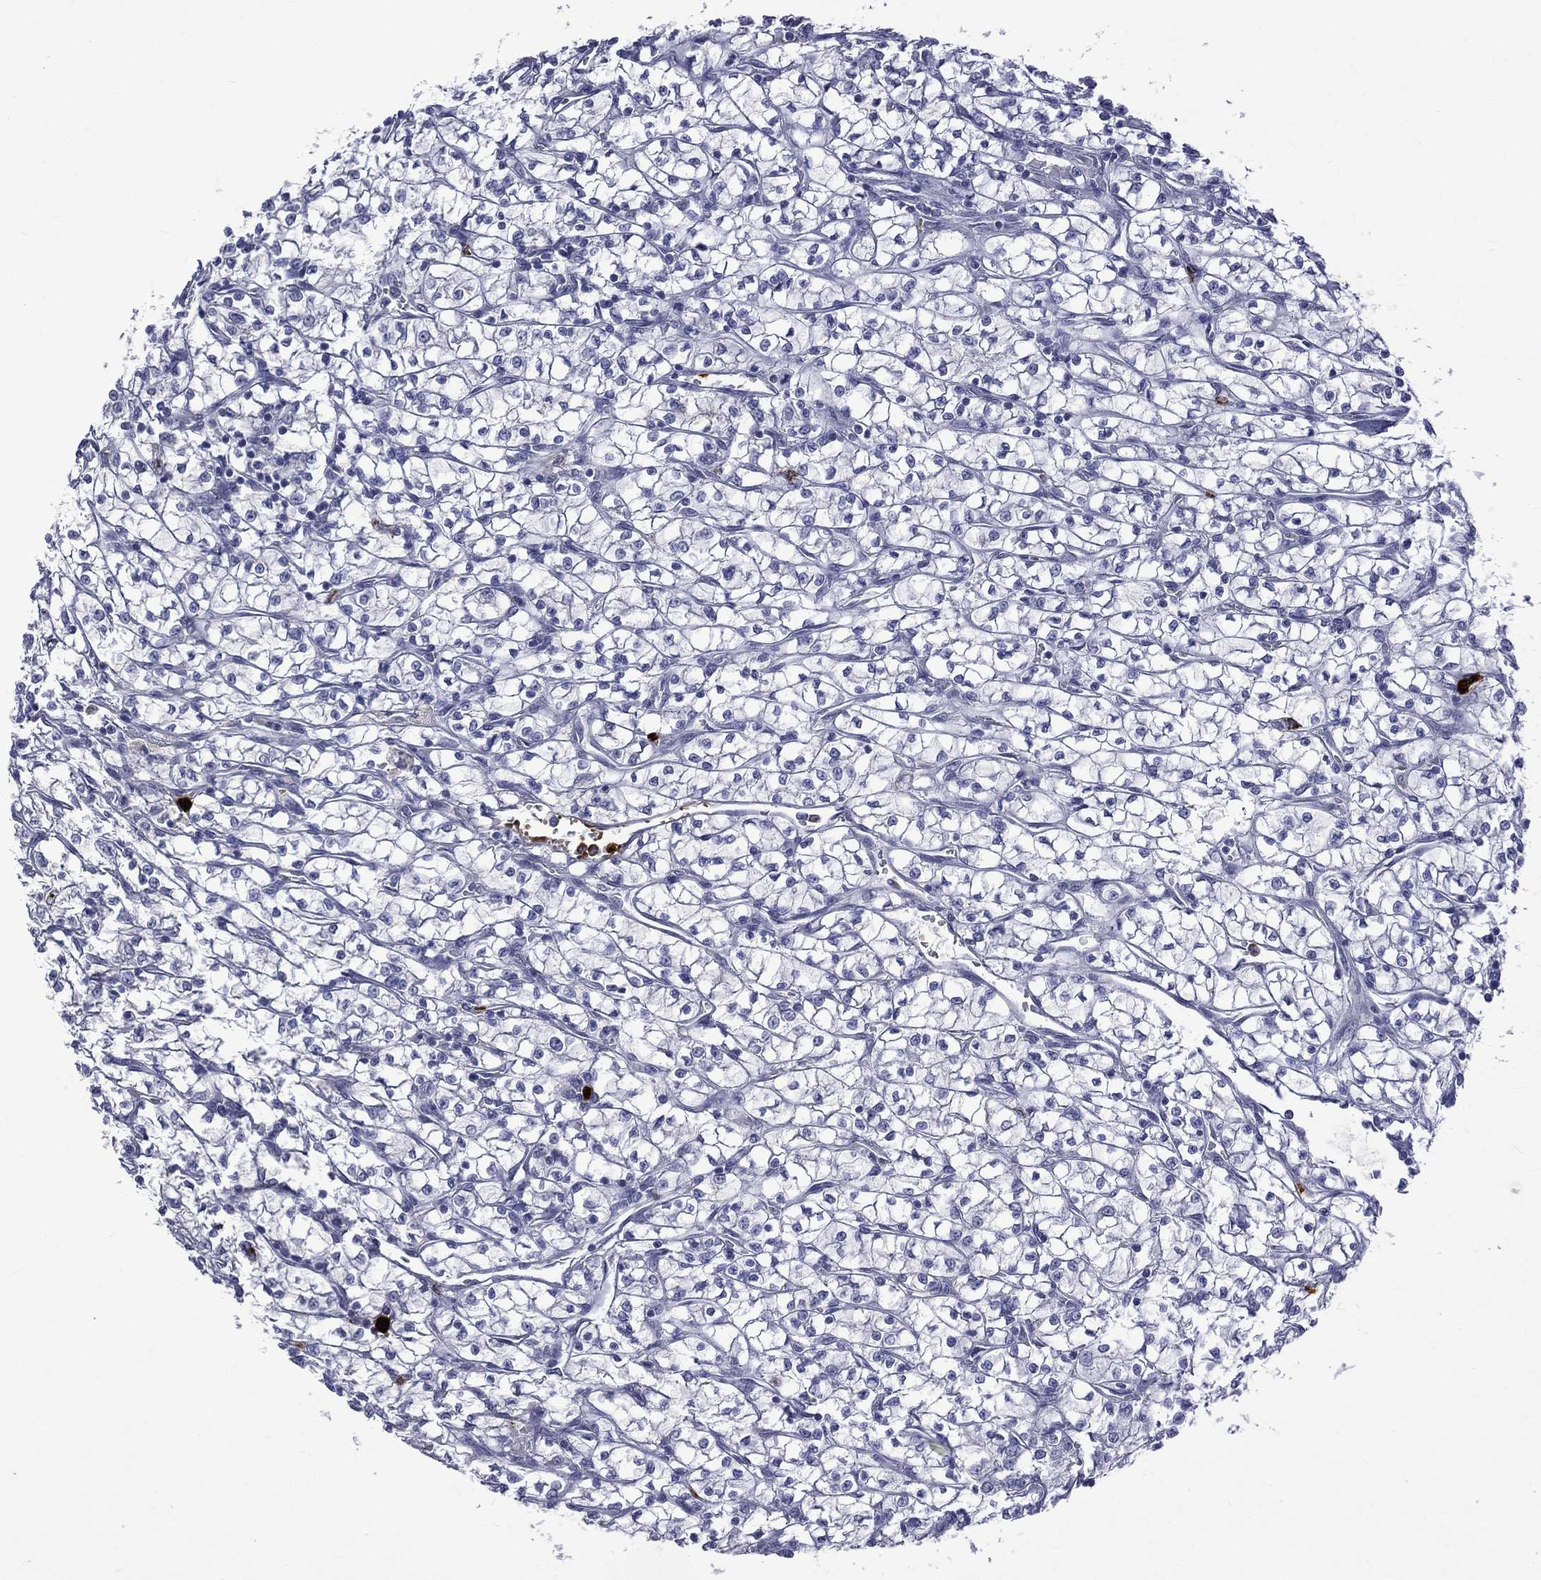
{"staining": {"intensity": "negative", "quantity": "none", "location": "none"}, "tissue": "renal cancer", "cell_type": "Tumor cells", "image_type": "cancer", "snomed": [{"axis": "morphology", "description": "Adenocarcinoma, NOS"}, {"axis": "topography", "description": "Kidney"}], "caption": "This is an immunohistochemistry micrograph of renal adenocarcinoma. There is no staining in tumor cells.", "gene": "ELANE", "patient": {"sex": "female", "age": 64}}